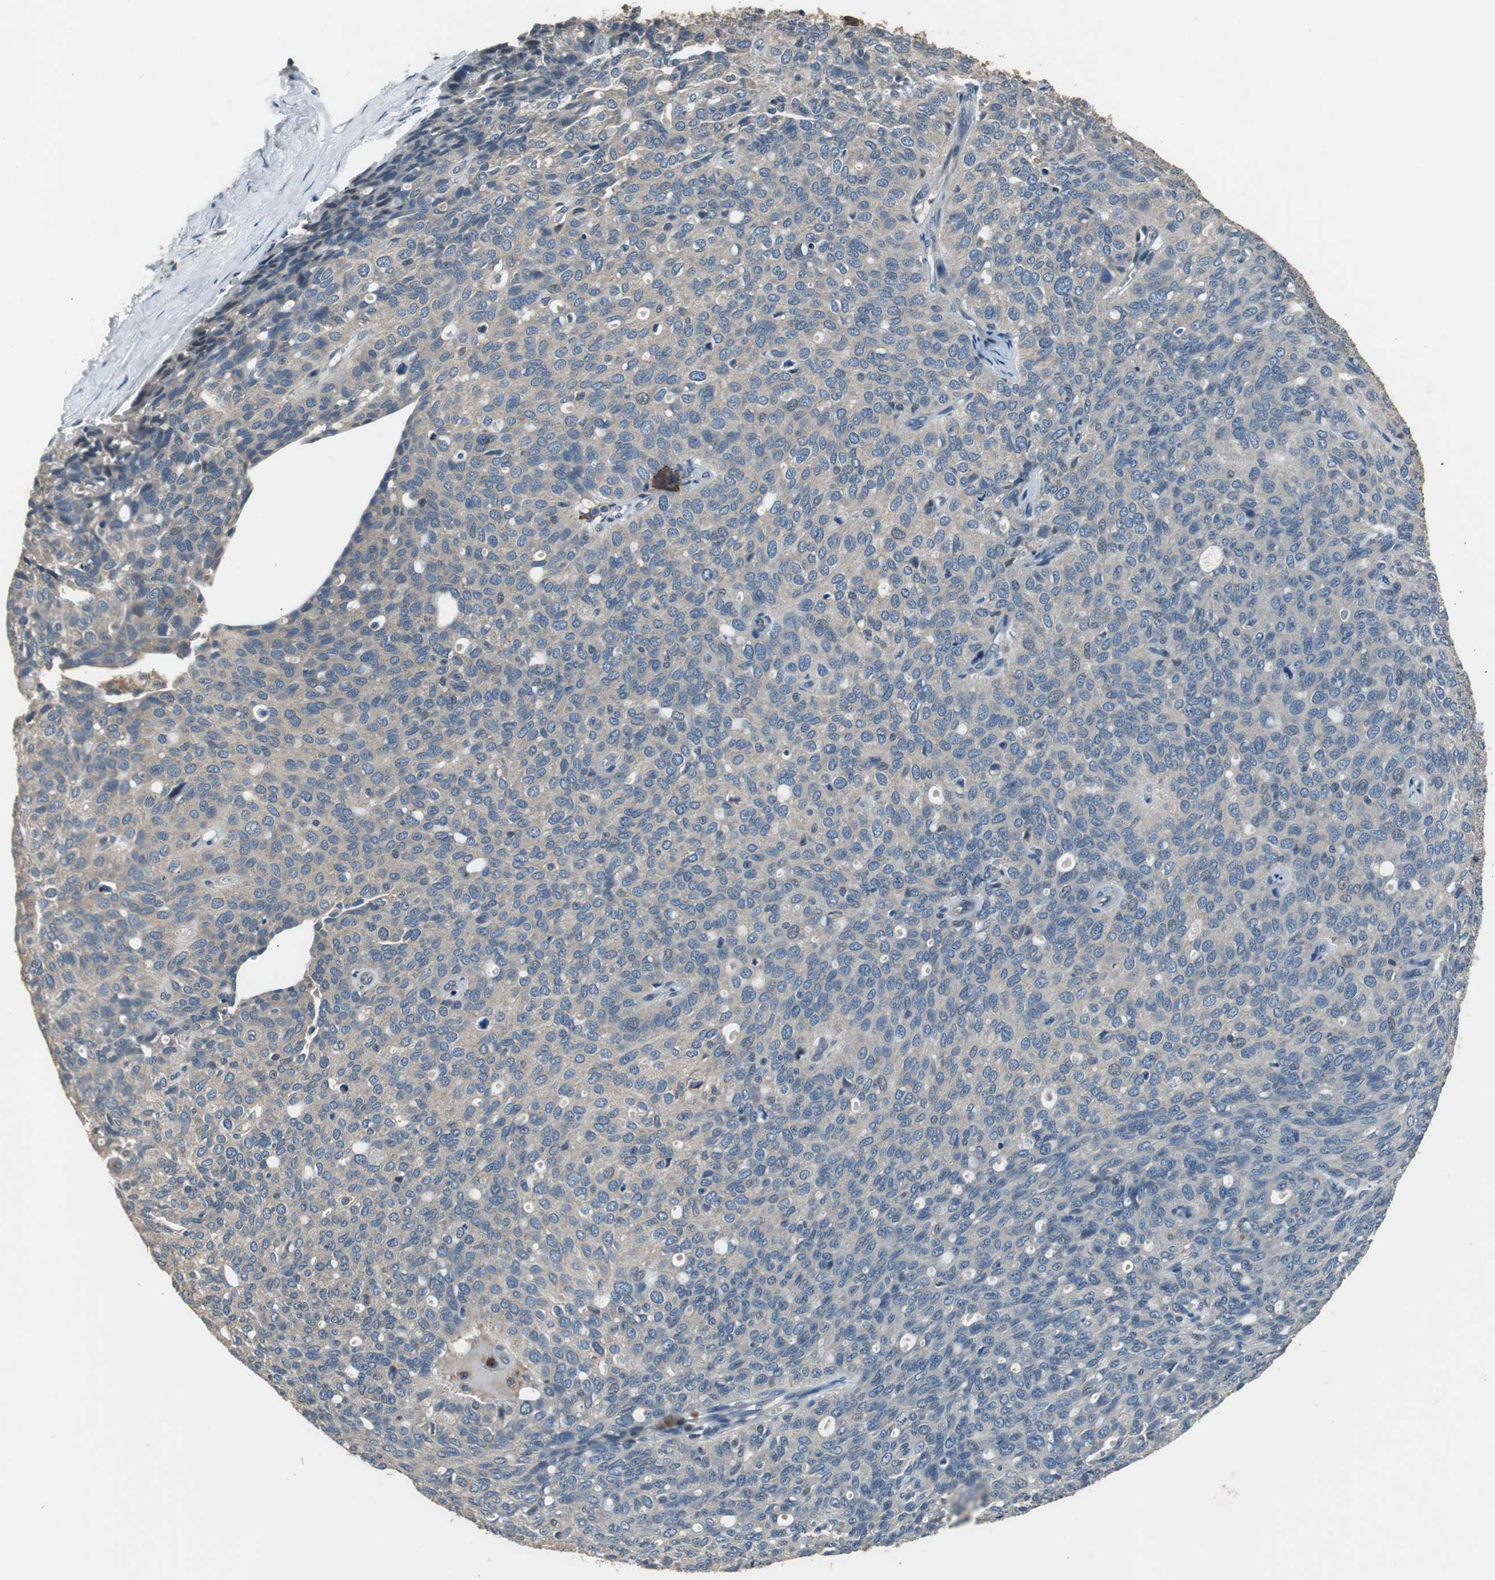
{"staining": {"intensity": "negative", "quantity": "none", "location": "none"}, "tissue": "ovarian cancer", "cell_type": "Tumor cells", "image_type": "cancer", "snomed": [{"axis": "morphology", "description": "Carcinoma, endometroid"}, {"axis": "topography", "description": "Ovary"}], "caption": "Endometroid carcinoma (ovarian) was stained to show a protein in brown. There is no significant positivity in tumor cells.", "gene": "PI4KB", "patient": {"sex": "female", "age": 60}}